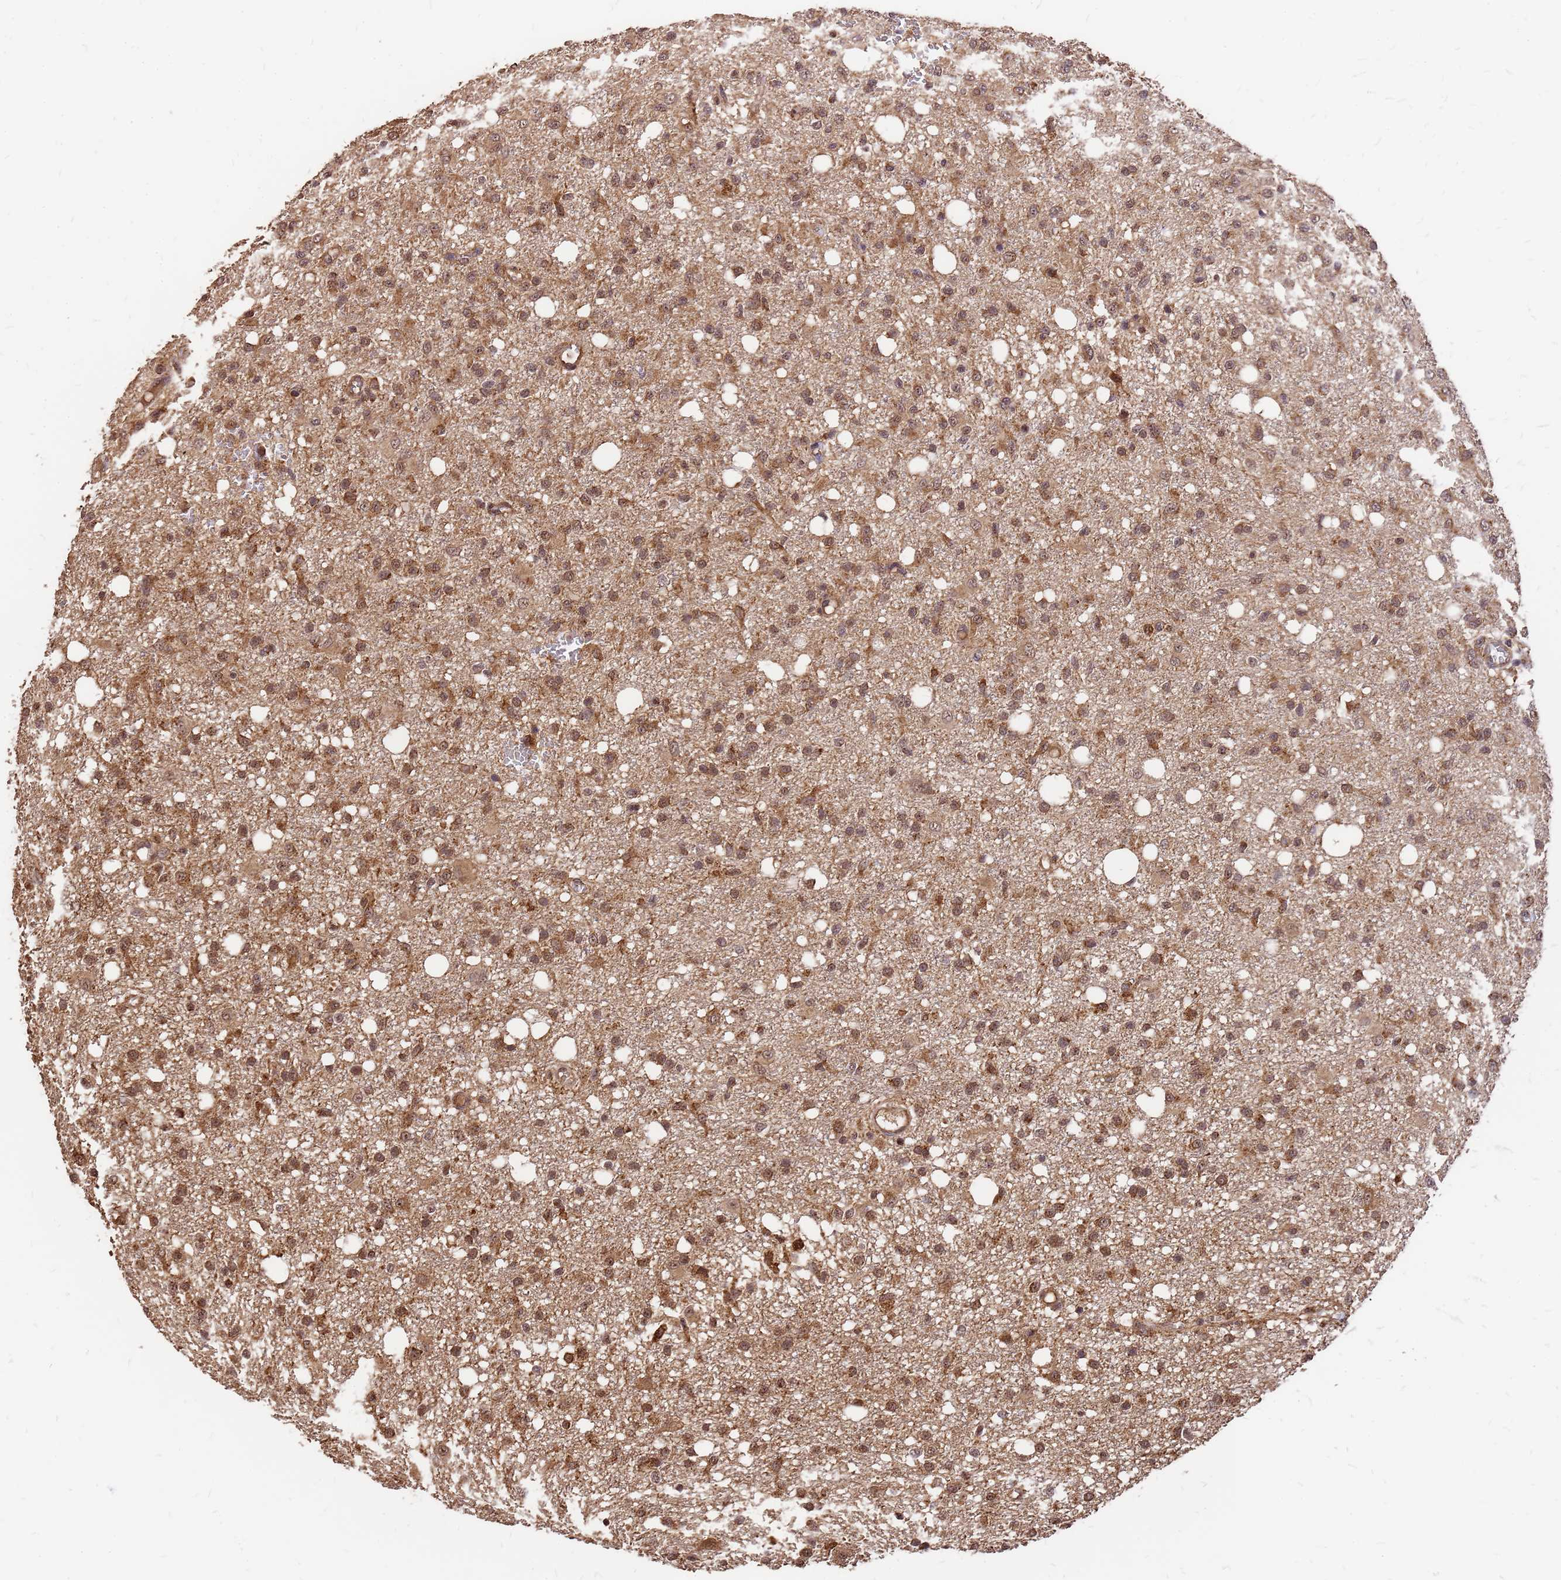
{"staining": {"intensity": "moderate", "quantity": ">75%", "location": "cytoplasmic/membranous,nuclear"}, "tissue": "glioma", "cell_type": "Tumor cells", "image_type": "cancer", "snomed": [{"axis": "morphology", "description": "Glioma, malignant, High grade"}, {"axis": "topography", "description": "Brain"}], "caption": "IHC histopathology image of human glioma stained for a protein (brown), which reveals medium levels of moderate cytoplasmic/membranous and nuclear positivity in about >75% of tumor cells.", "gene": "GPATCH8", "patient": {"sex": "female", "age": 59}}